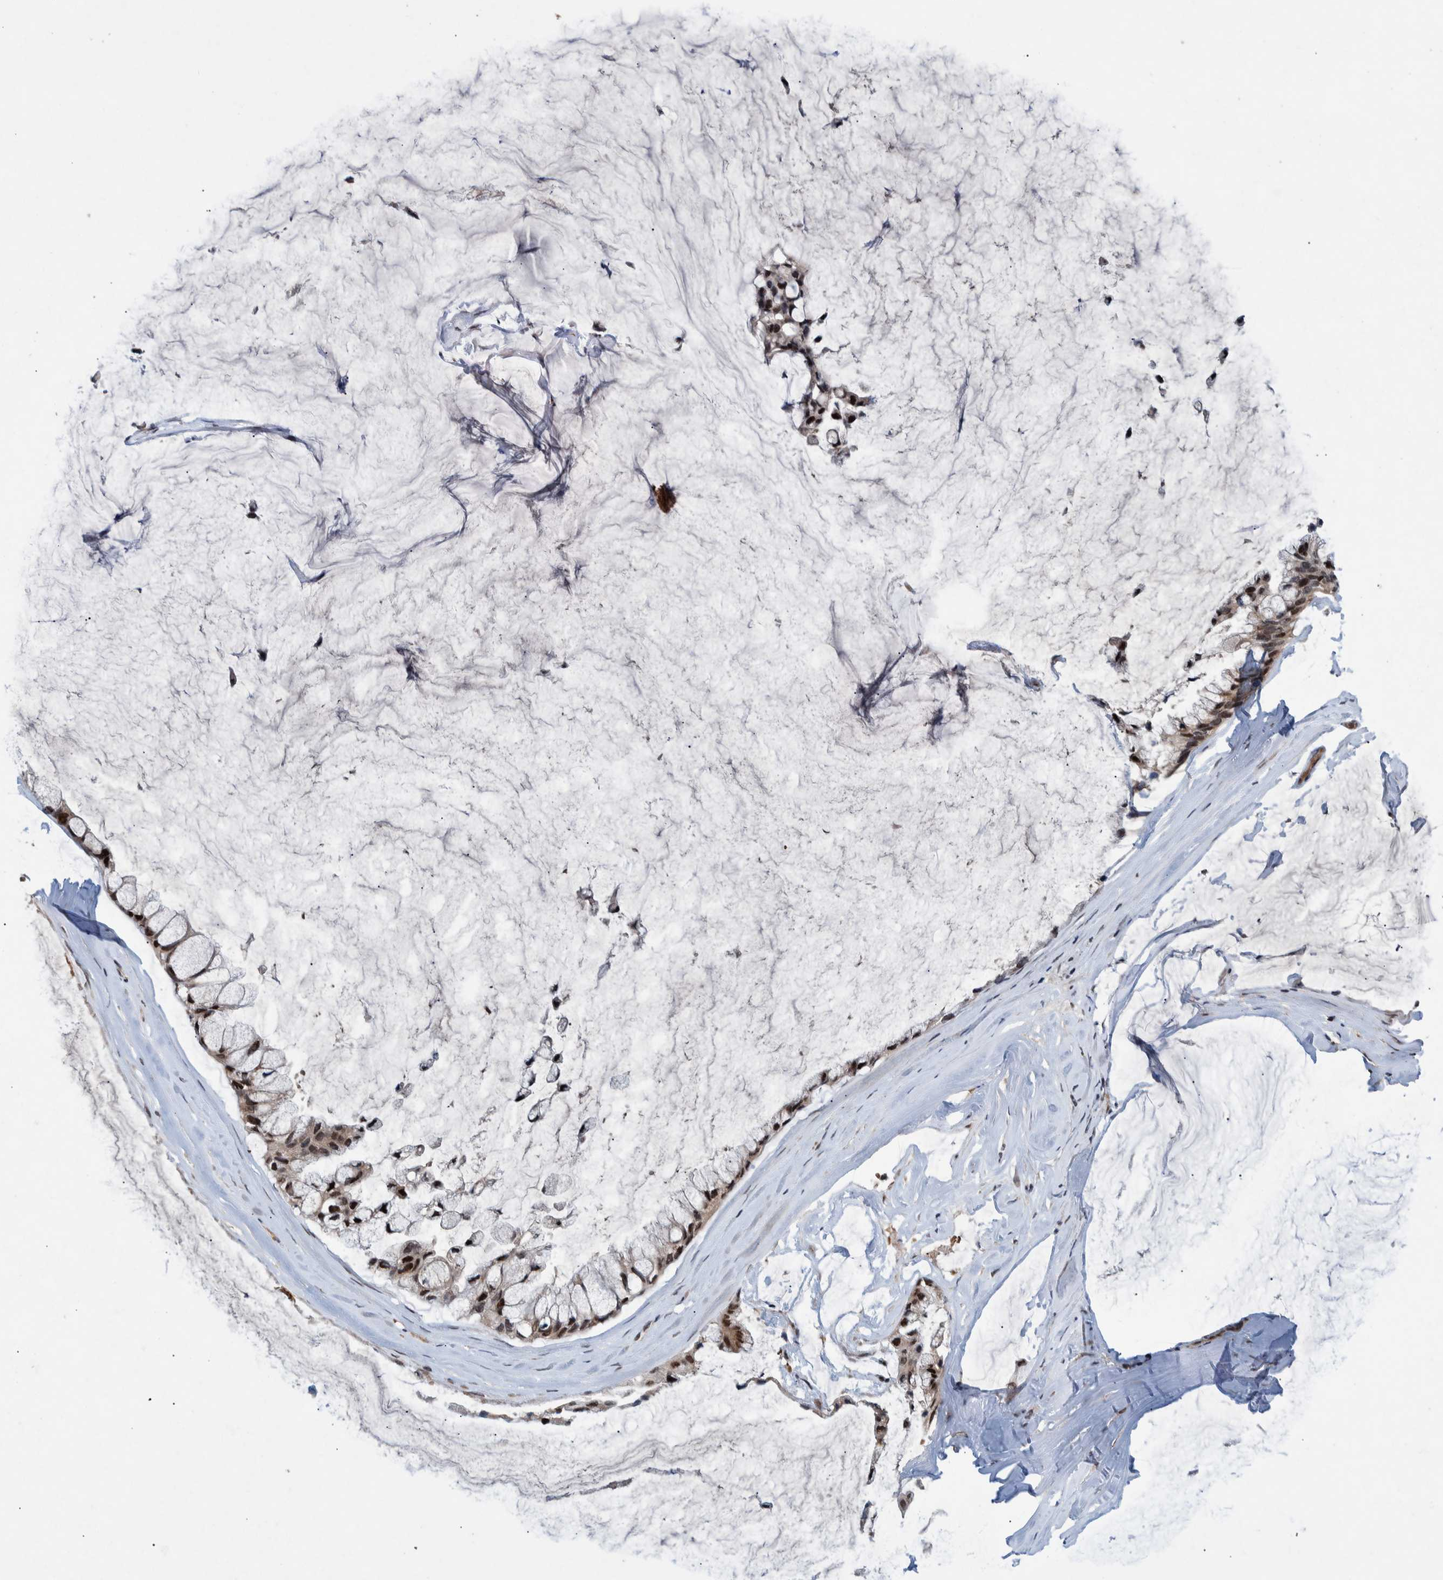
{"staining": {"intensity": "strong", "quantity": ">75%", "location": "nuclear"}, "tissue": "ovarian cancer", "cell_type": "Tumor cells", "image_type": "cancer", "snomed": [{"axis": "morphology", "description": "Cystadenocarcinoma, mucinous, NOS"}, {"axis": "topography", "description": "Ovary"}], "caption": "High-power microscopy captured an immunohistochemistry photomicrograph of ovarian cancer, revealing strong nuclear staining in about >75% of tumor cells.", "gene": "ESRP1", "patient": {"sex": "female", "age": 39}}